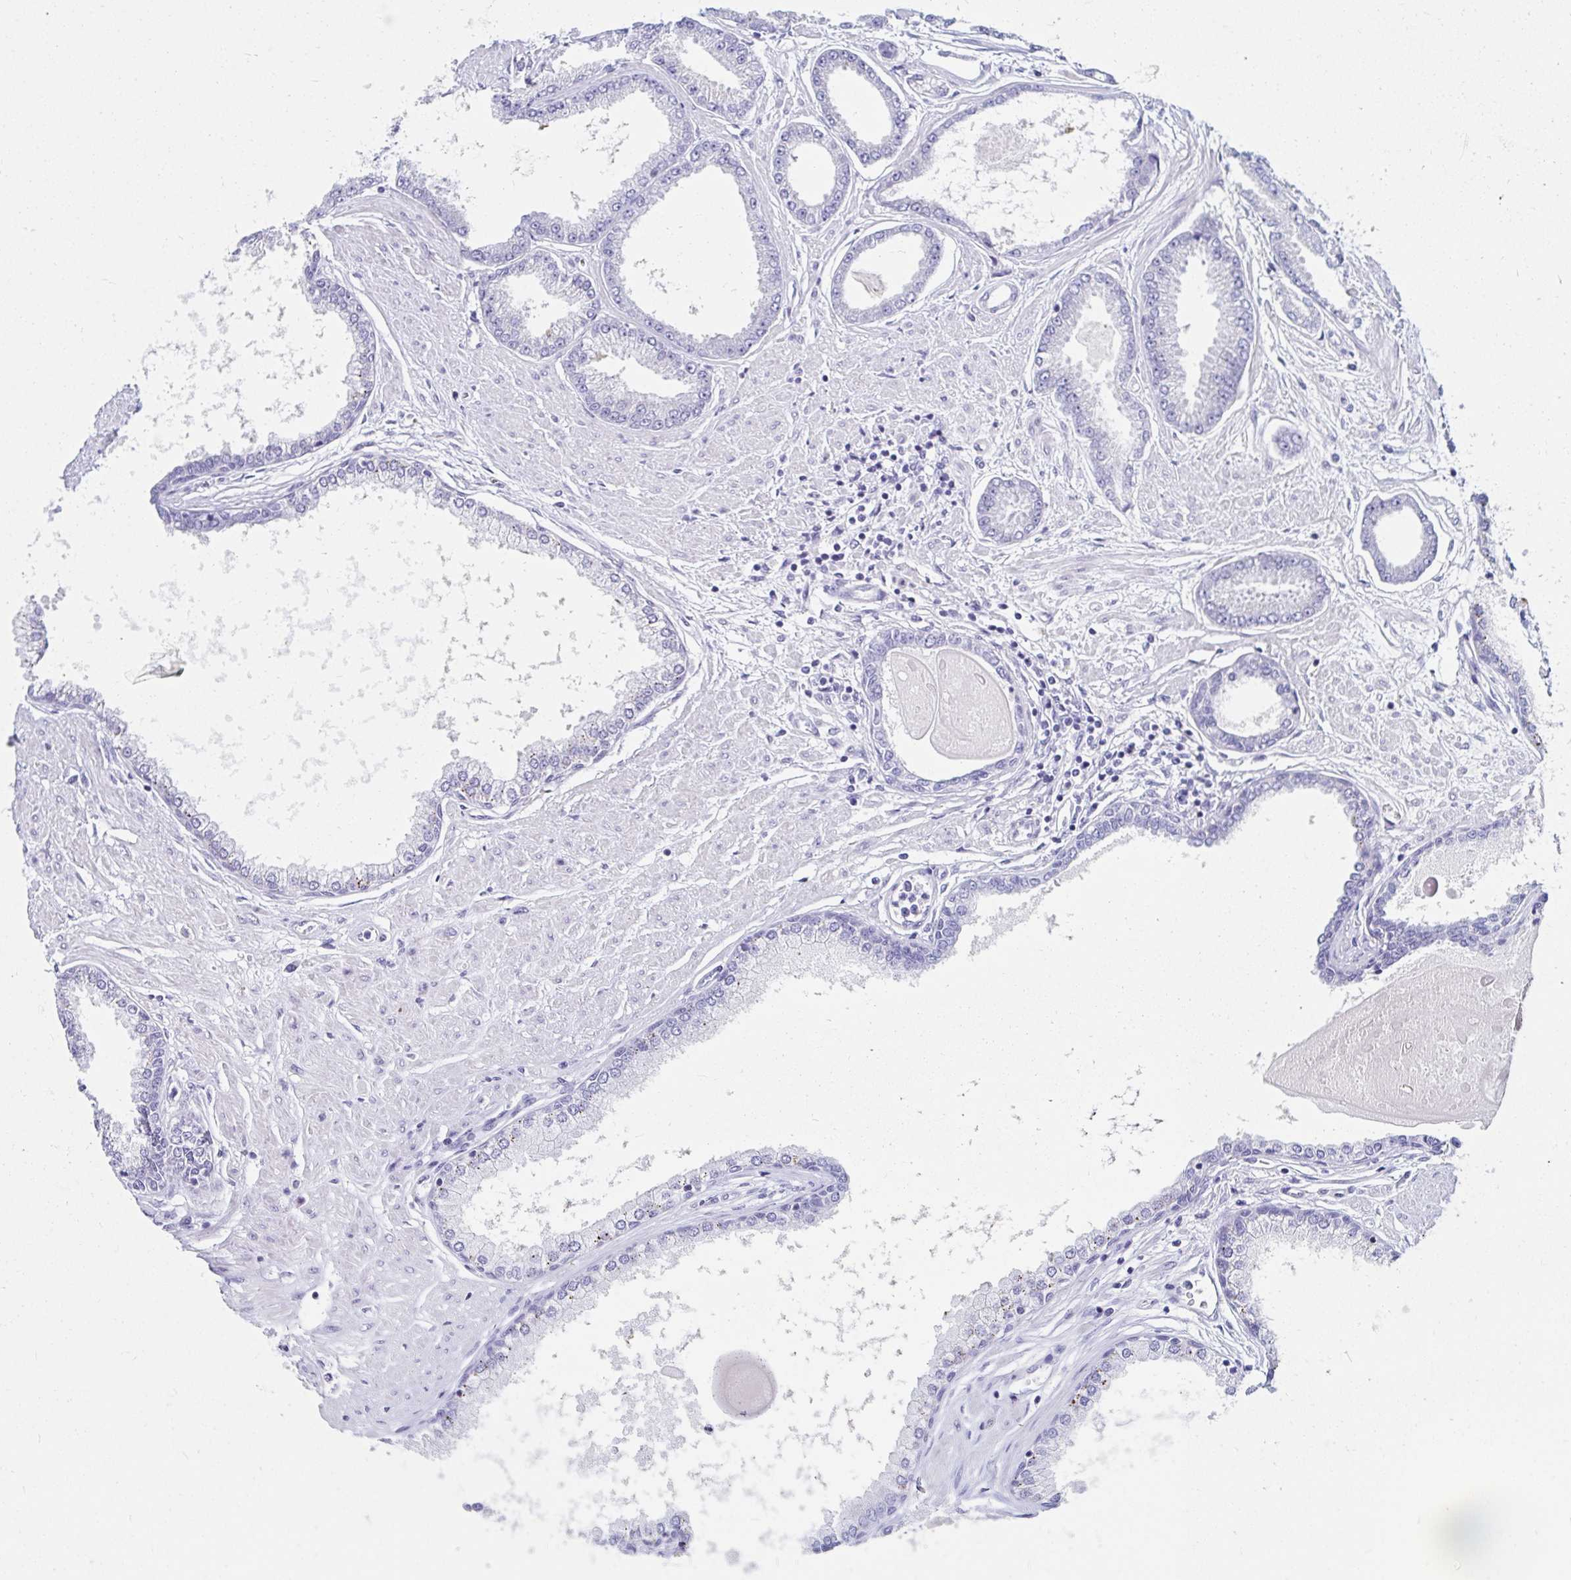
{"staining": {"intensity": "negative", "quantity": "none", "location": "none"}, "tissue": "prostate cancer", "cell_type": "Tumor cells", "image_type": "cancer", "snomed": [{"axis": "morphology", "description": "Adenocarcinoma, Low grade"}, {"axis": "topography", "description": "Prostate"}], "caption": "An immunohistochemistry histopathology image of prostate cancer is shown. There is no staining in tumor cells of prostate cancer.", "gene": "OR10K1", "patient": {"sex": "male", "age": 67}}